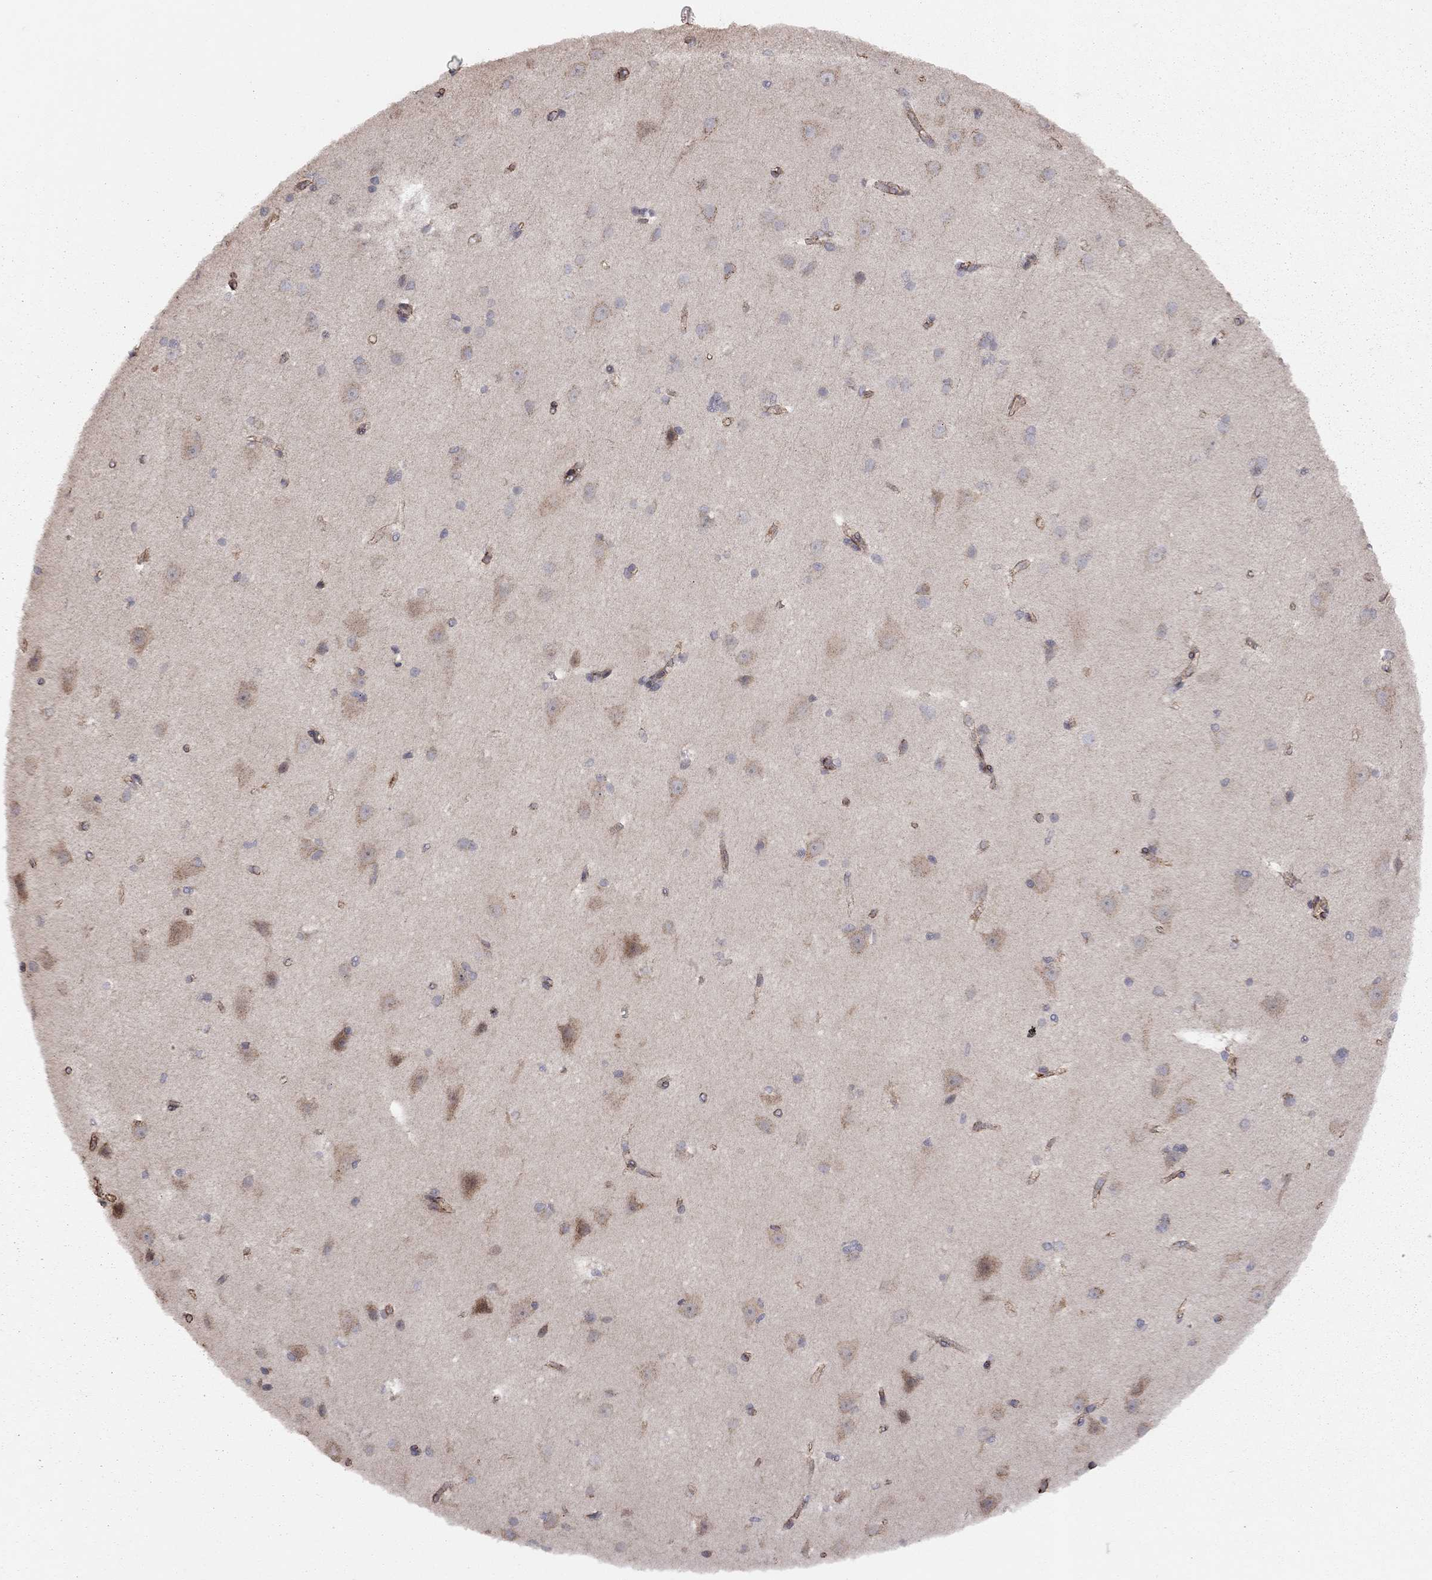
{"staining": {"intensity": "weak", "quantity": "25%-75%", "location": "cytoplasmic/membranous"}, "tissue": "cerebral cortex", "cell_type": "Endothelial cells", "image_type": "normal", "snomed": [{"axis": "morphology", "description": "Normal tissue, NOS"}, {"axis": "topography", "description": "Cerebral cortex"}], "caption": "Protein expression by immunohistochemistry exhibits weak cytoplasmic/membranous staining in approximately 25%-75% of endothelial cells in unremarkable cerebral cortex.", "gene": "EXOC3L2", "patient": {"sex": "male", "age": 37}}